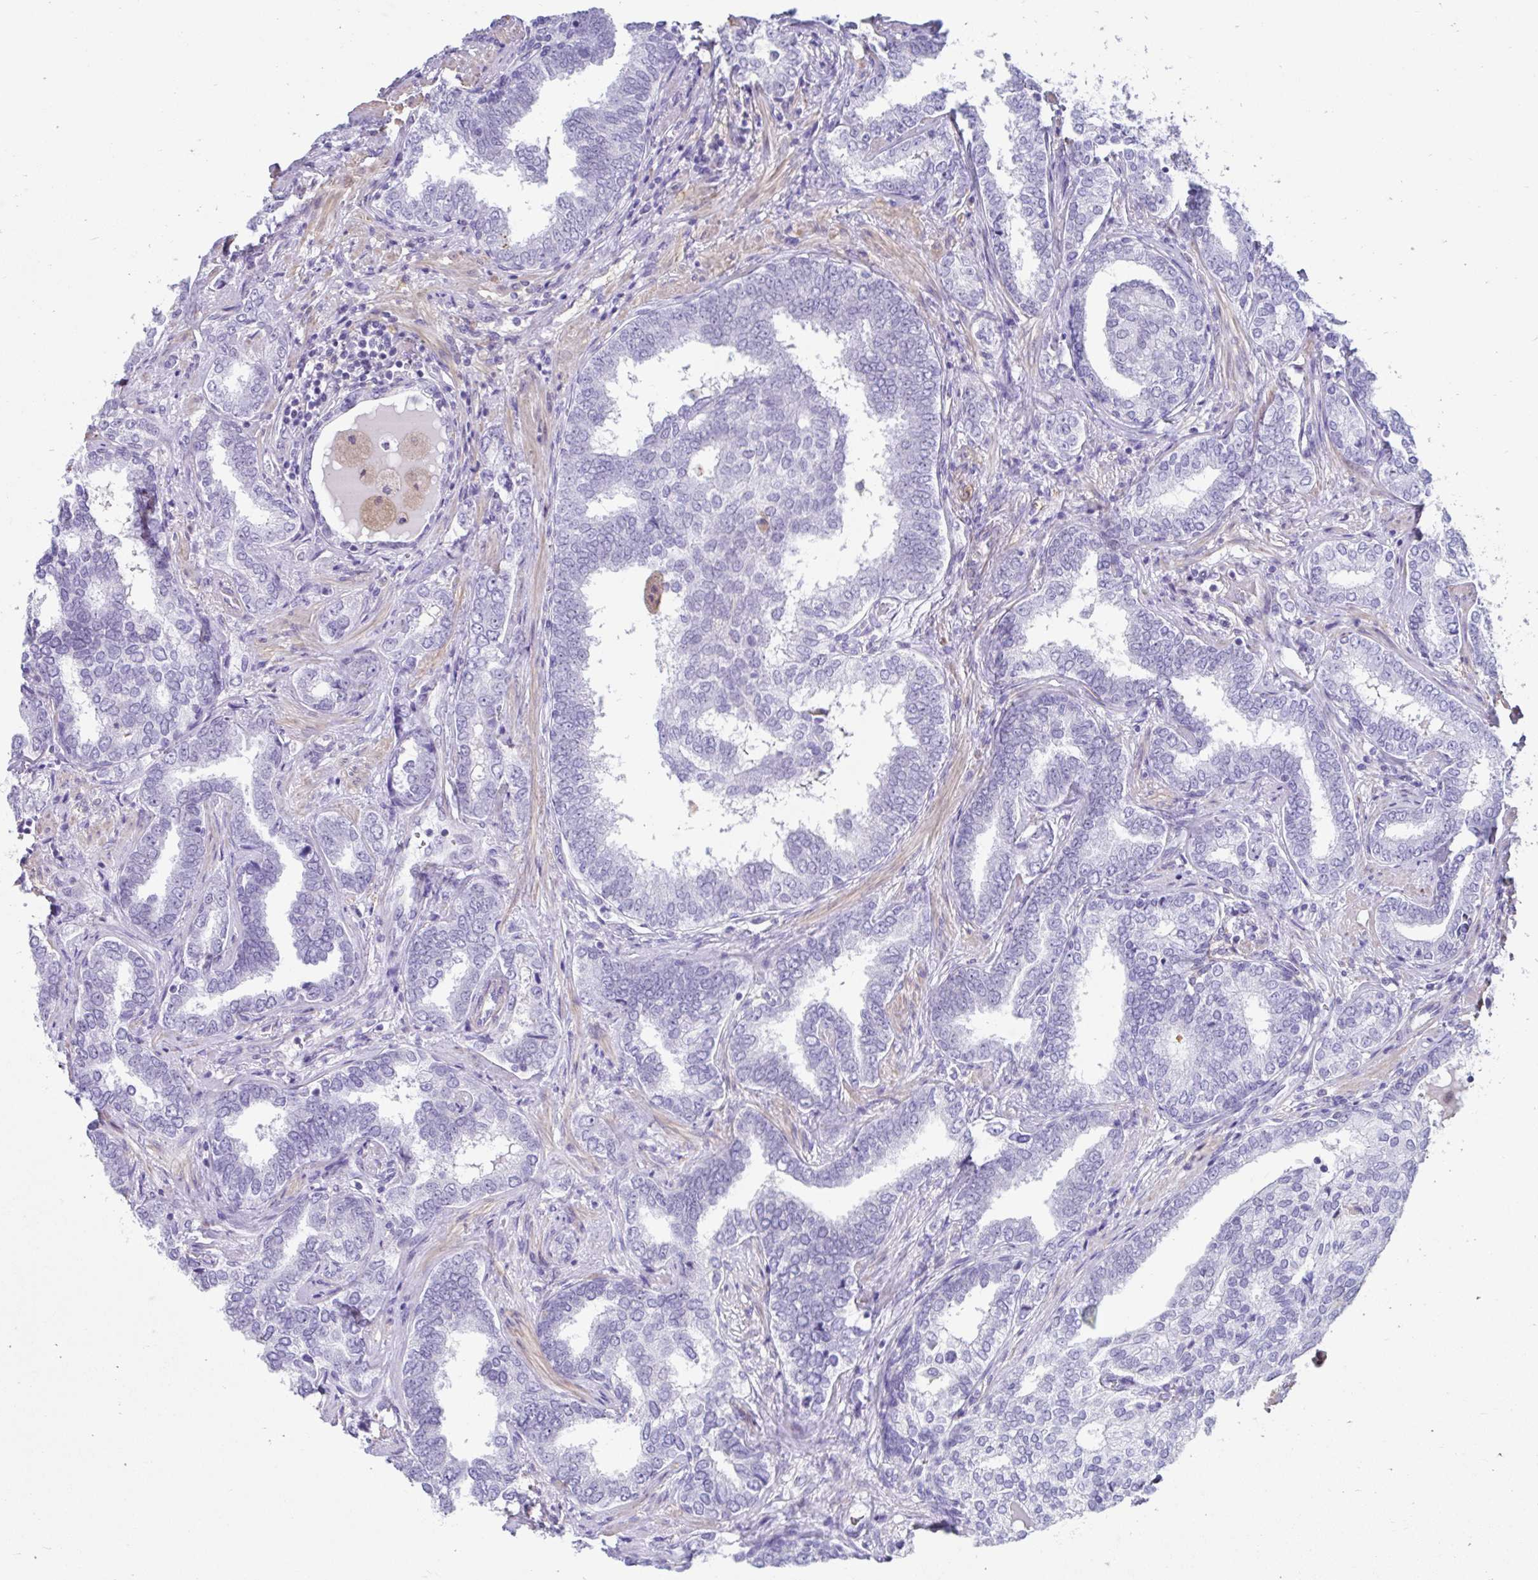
{"staining": {"intensity": "negative", "quantity": "none", "location": "none"}, "tissue": "prostate cancer", "cell_type": "Tumor cells", "image_type": "cancer", "snomed": [{"axis": "morphology", "description": "Adenocarcinoma, High grade"}, {"axis": "topography", "description": "Prostate"}], "caption": "High magnification brightfield microscopy of prostate cancer (adenocarcinoma (high-grade)) stained with DAB (3,3'-diaminobenzidine) (brown) and counterstained with hematoxylin (blue): tumor cells show no significant expression.", "gene": "DCAF17", "patient": {"sex": "male", "age": 72}}